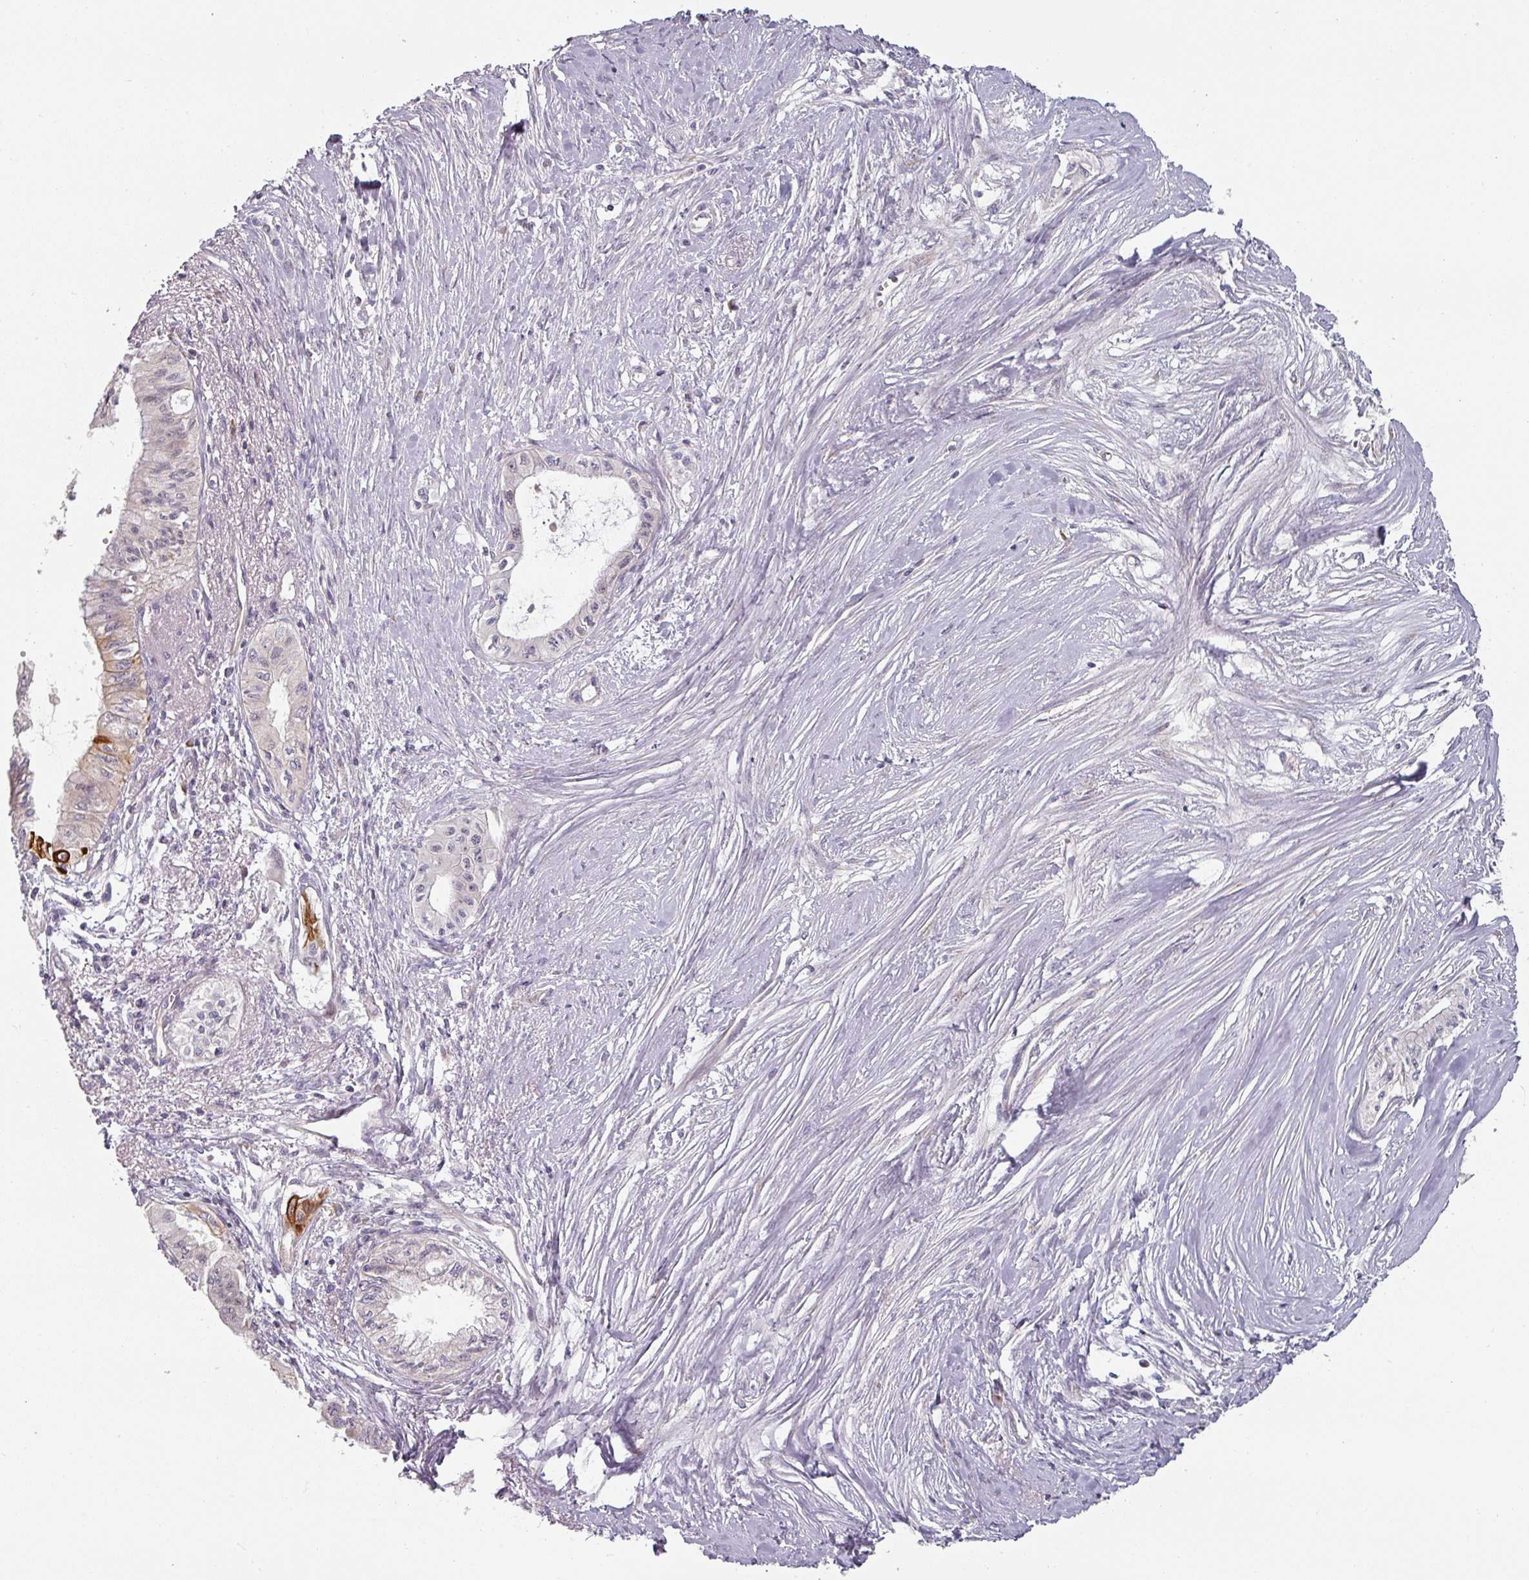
{"staining": {"intensity": "strong", "quantity": "<25%", "location": "cytoplasmic/membranous"}, "tissue": "pancreatic cancer", "cell_type": "Tumor cells", "image_type": "cancer", "snomed": [{"axis": "morphology", "description": "Adenocarcinoma, NOS"}, {"axis": "topography", "description": "Pancreas"}], "caption": "This is a micrograph of immunohistochemistry staining of adenocarcinoma (pancreatic), which shows strong positivity in the cytoplasmic/membranous of tumor cells.", "gene": "CEP78", "patient": {"sex": "male", "age": 71}}